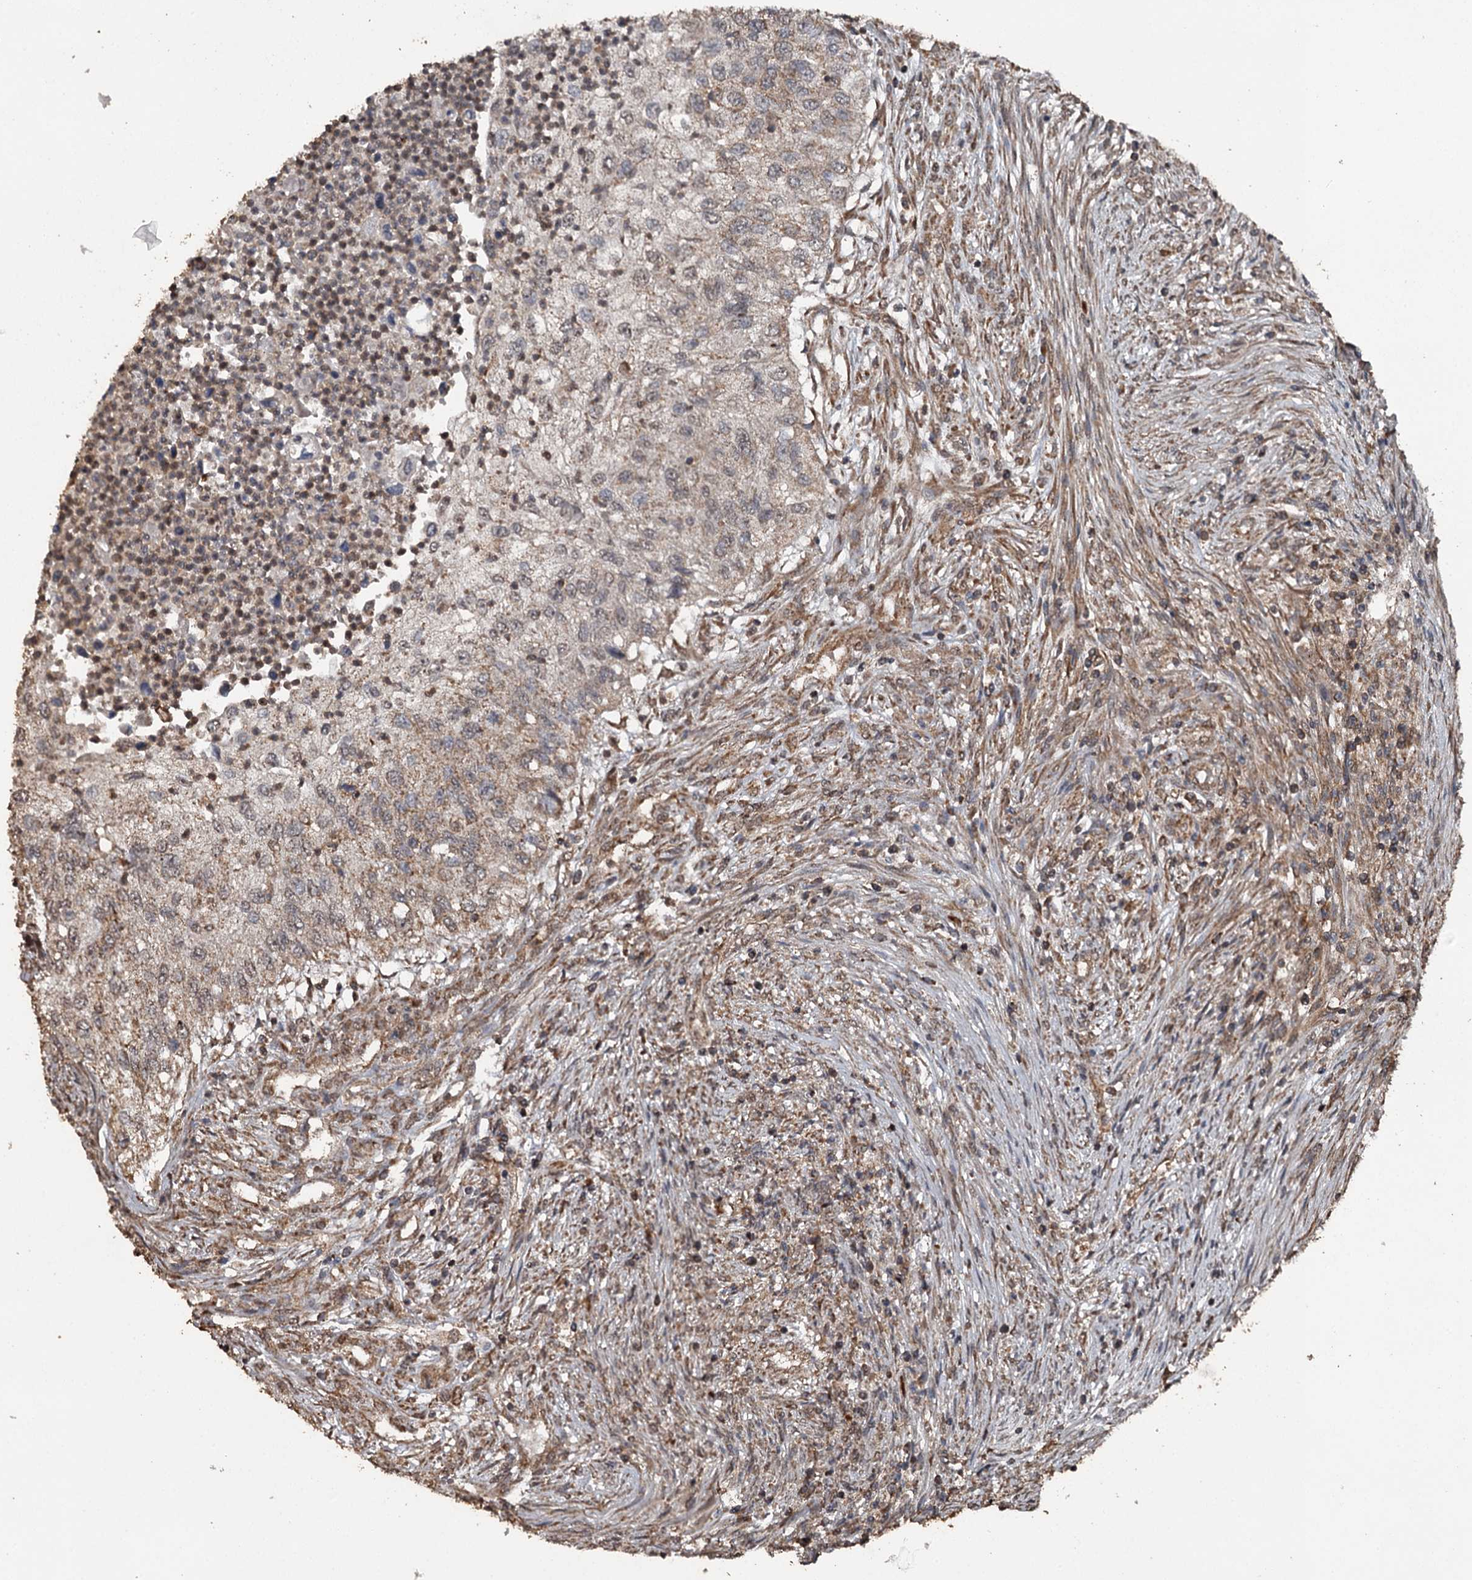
{"staining": {"intensity": "moderate", "quantity": "25%-75%", "location": "cytoplasmic/membranous"}, "tissue": "urothelial cancer", "cell_type": "Tumor cells", "image_type": "cancer", "snomed": [{"axis": "morphology", "description": "Urothelial carcinoma, High grade"}, {"axis": "topography", "description": "Urinary bladder"}], "caption": "Moderate cytoplasmic/membranous staining for a protein is present in approximately 25%-75% of tumor cells of urothelial cancer using IHC.", "gene": "WIPI1", "patient": {"sex": "female", "age": 60}}